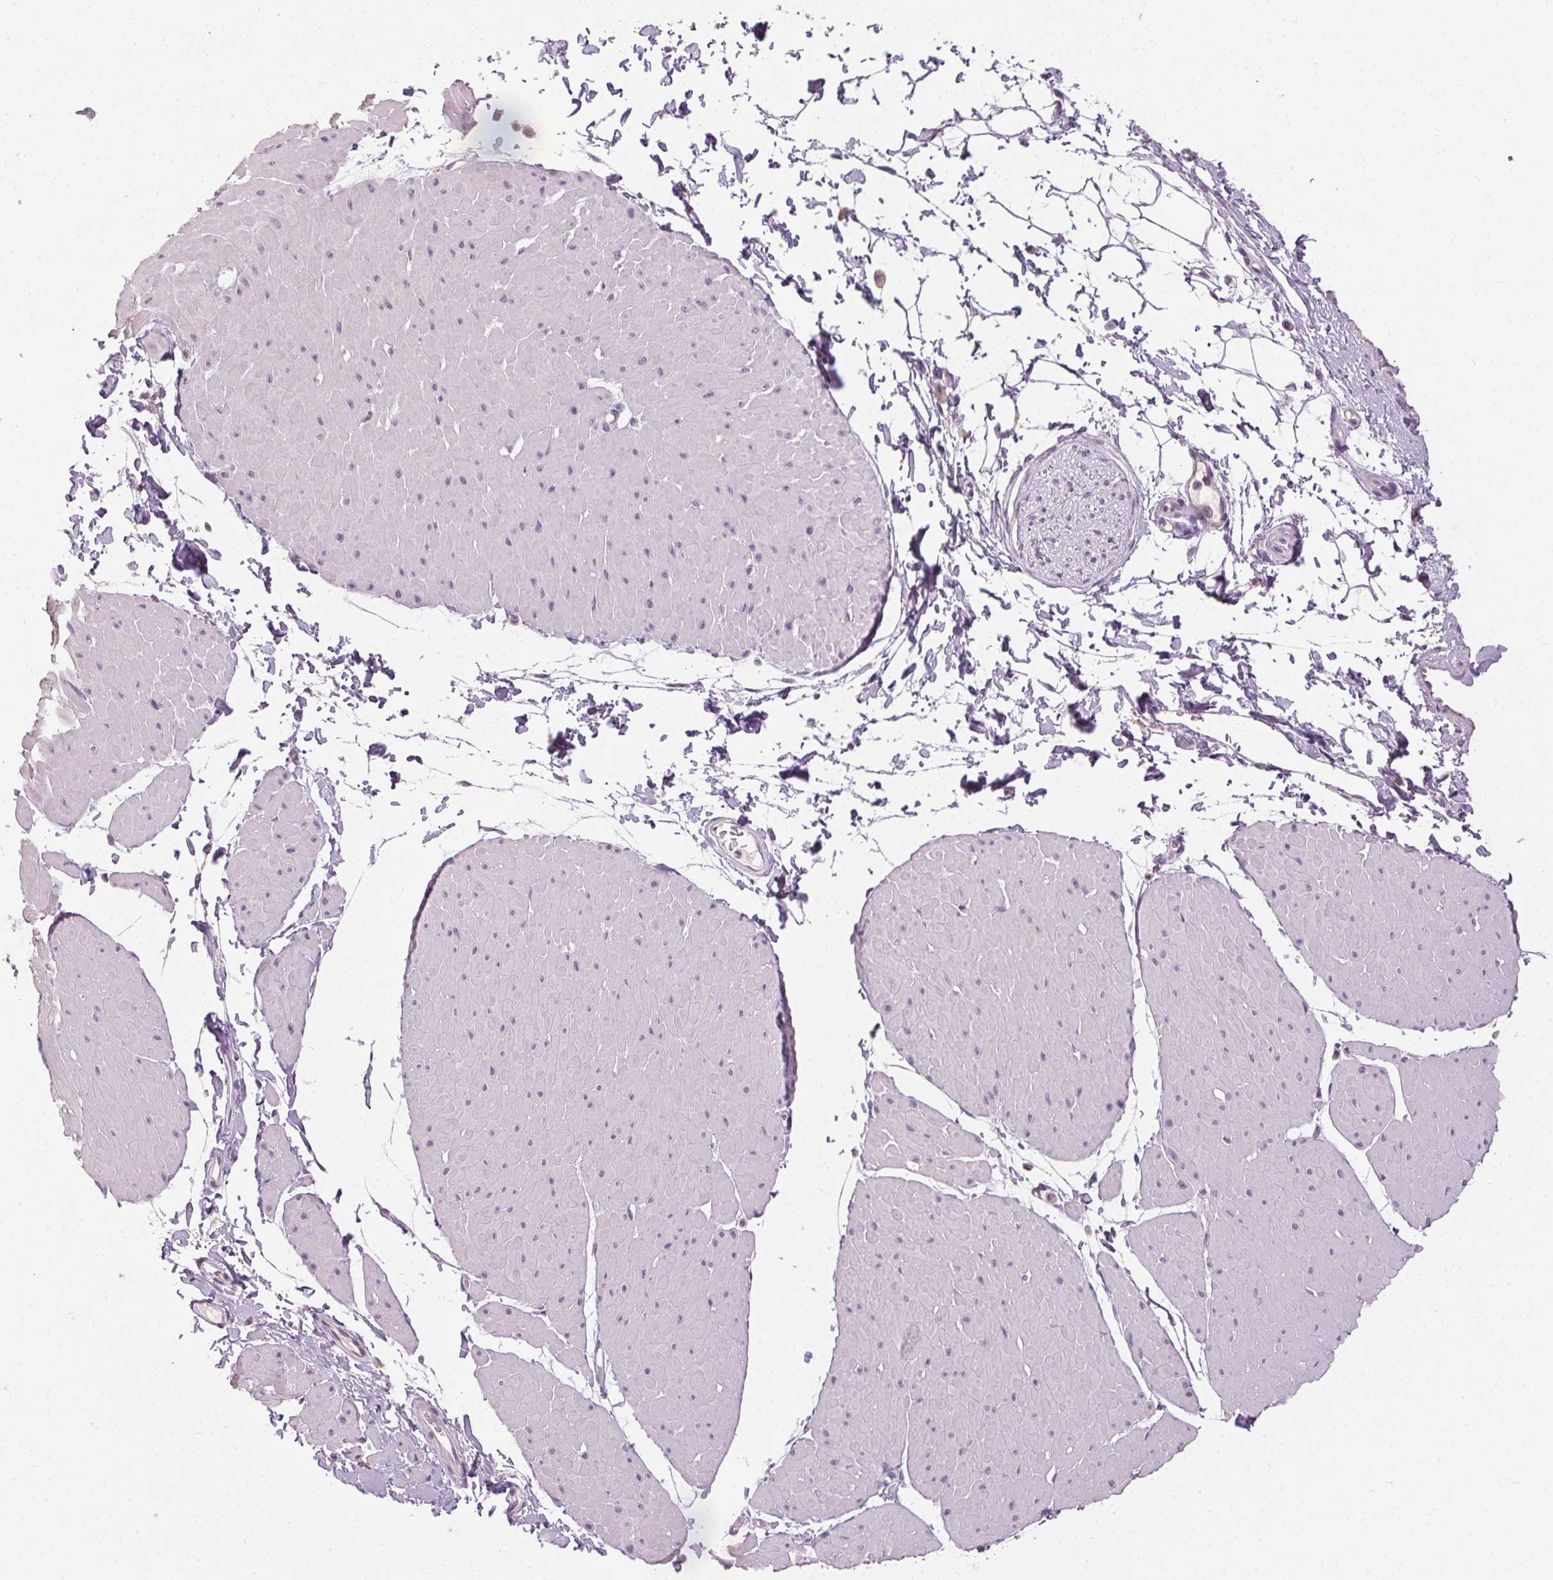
{"staining": {"intensity": "negative", "quantity": "none", "location": "none"}, "tissue": "adipose tissue", "cell_type": "Adipocytes", "image_type": "normal", "snomed": [{"axis": "morphology", "description": "Normal tissue, NOS"}, {"axis": "topography", "description": "Smooth muscle"}, {"axis": "topography", "description": "Peripheral nerve tissue"}], "caption": "This photomicrograph is of benign adipose tissue stained with immunohistochemistry to label a protein in brown with the nuclei are counter-stained blue. There is no positivity in adipocytes.", "gene": "CLTRN", "patient": {"sex": "male", "age": 58}}